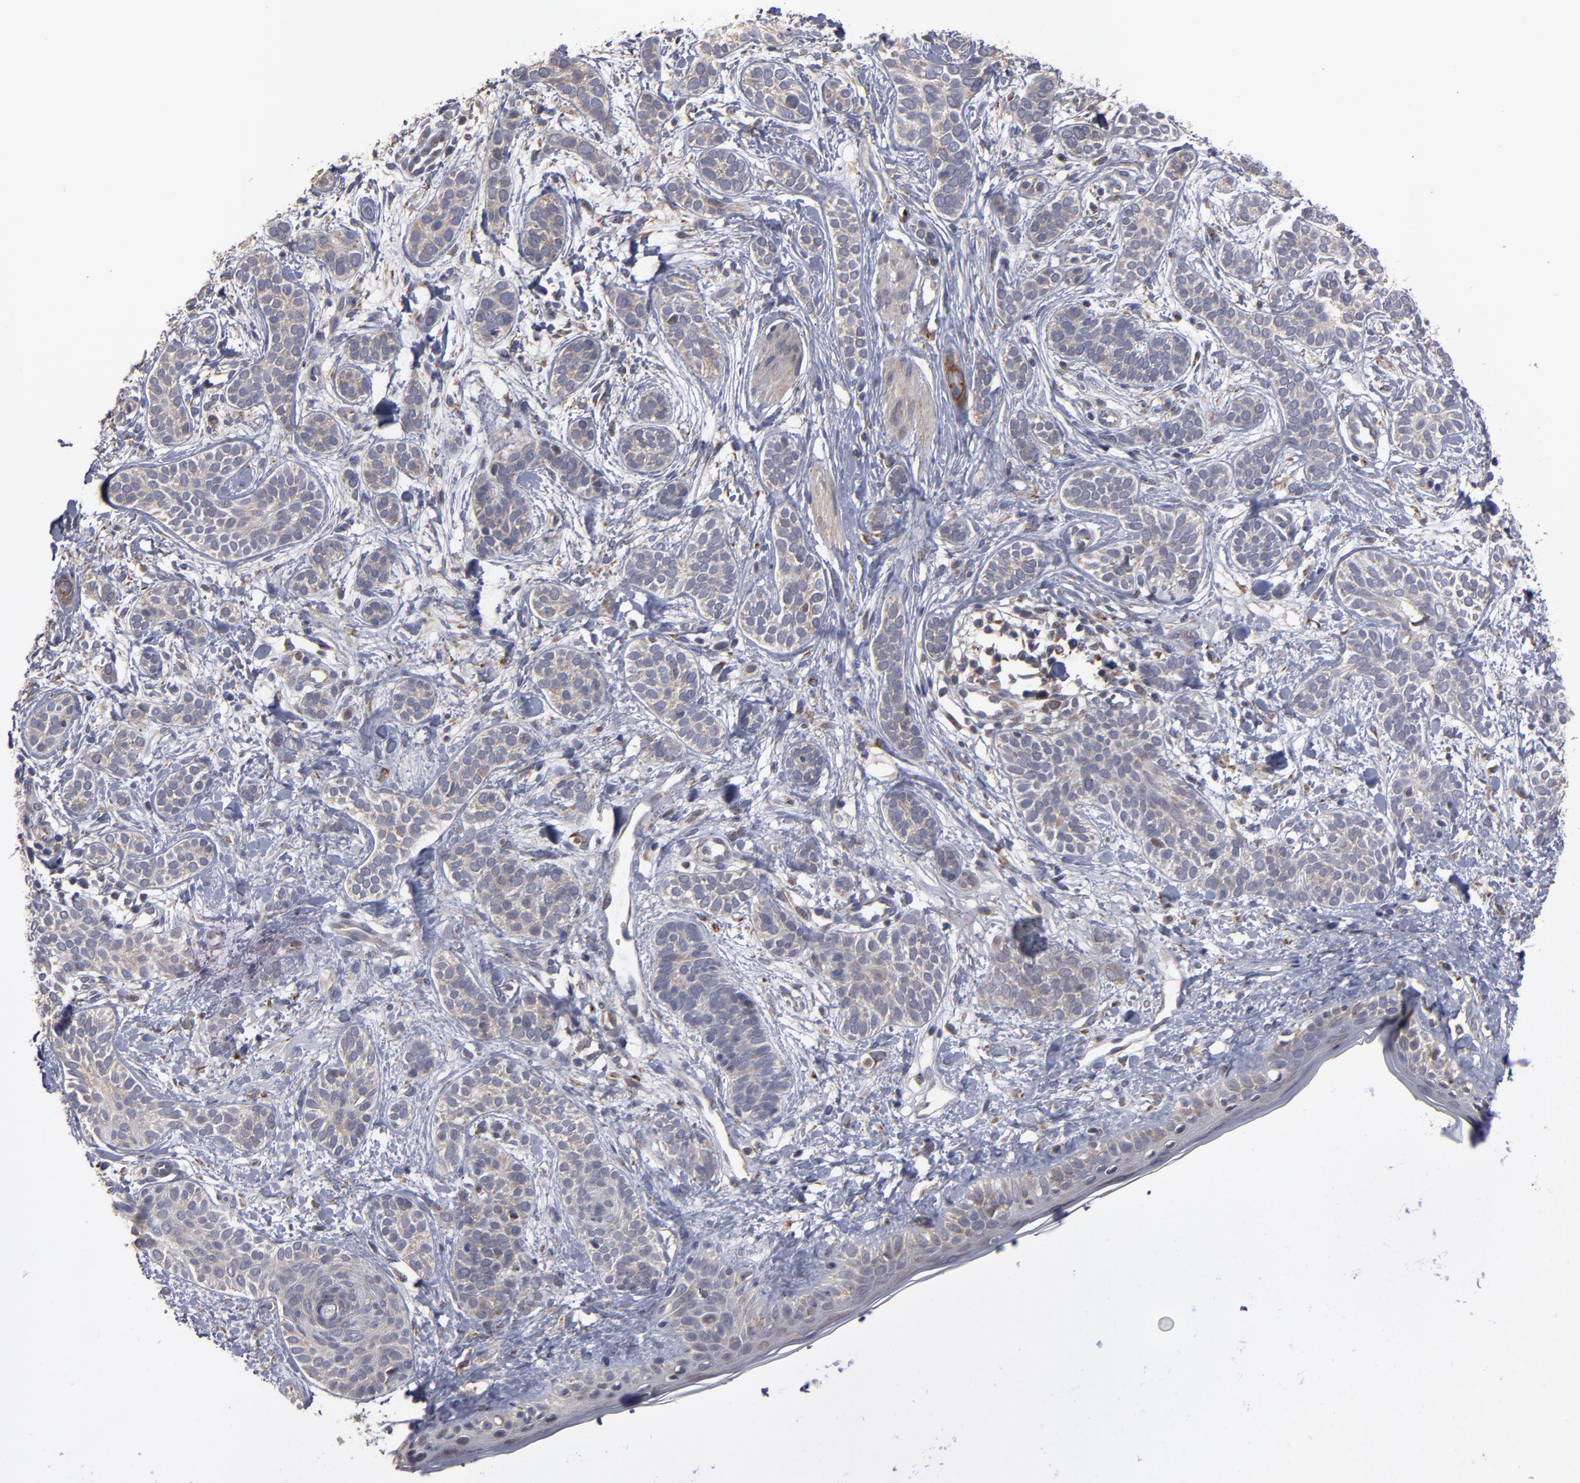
{"staining": {"intensity": "weak", "quantity": ">75%", "location": "cytoplasmic/membranous"}, "tissue": "skin cancer", "cell_type": "Tumor cells", "image_type": "cancer", "snomed": [{"axis": "morphology", "description": "Normal tissue, NOS"}, {"axis": "morphology", "description": "Basal cell carcinoma"}, {"axis": "topography", "description": "Skin"}], "caption": "DAB (3,3'-diaminobenzidine) immunohistochemical staining of human skin basal cell carcinoma displays weak cytoplasmic/membranous protein staining in about >75% of tumor cells.", "gene": "SND1", "patient": {"sex": "male", "age": 63}}